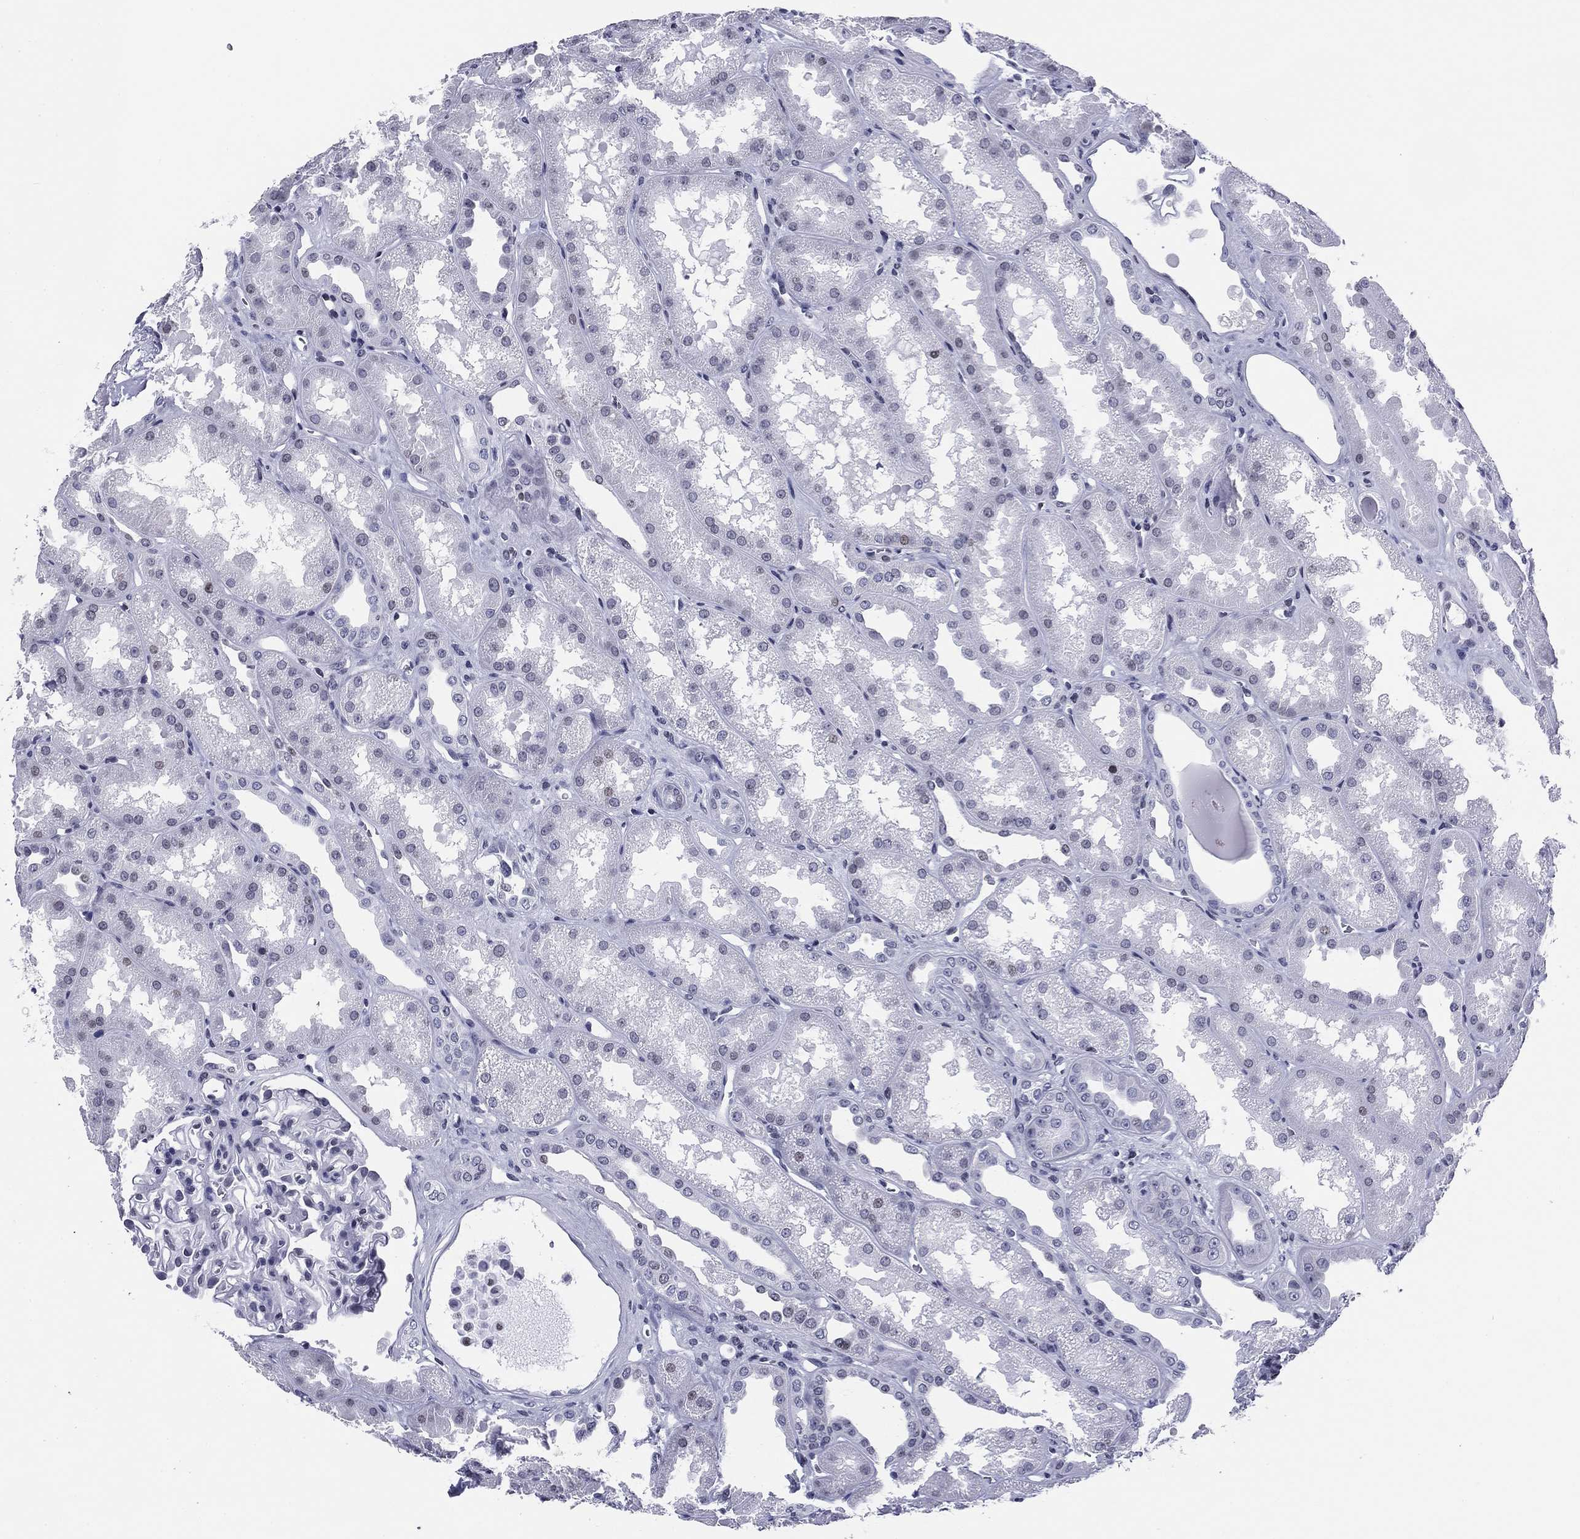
{"staining": {"intensity": "negative", "quantity": "none", "location": "none"}, "tissue": "kidney", "cell_type": "Cells in glomeruli", "image_type": "normal", "snomed": [{"axis": "morphology", "description": "Normal tissue, NOS"}, {"axis": "topography", "description": "Kidney"}], "caption": "This image is of benign kidney stained with immunohistochemistry (IHC) to label a protein in brown with the nuclei are counter-stained blue. There is no expression in cells in glomeruli.", "gene": "CCDC144A", "patient": {"sex": "male", "age": 61}}